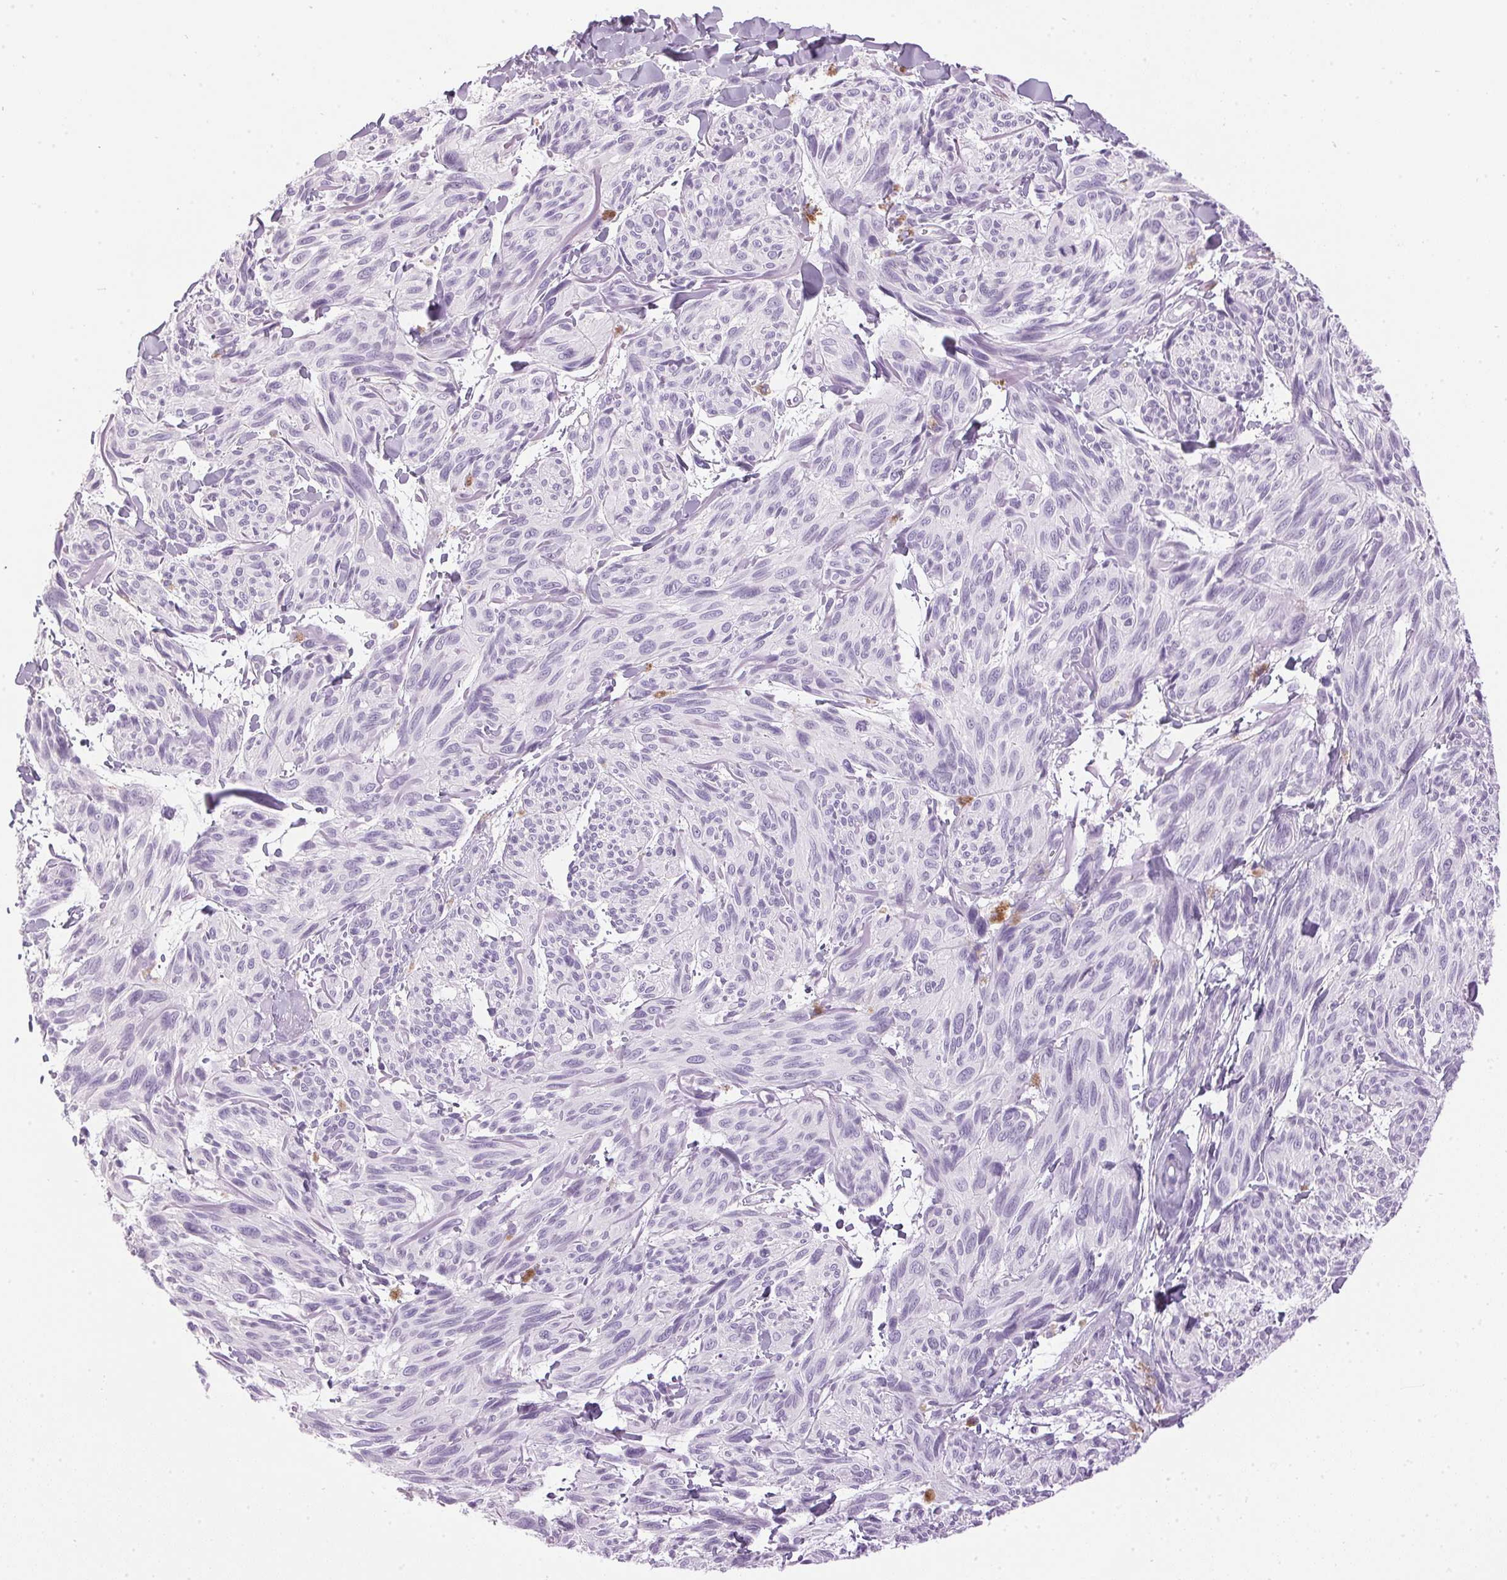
{"staining": {"intensity": "negative", "quantity": "none", "location": "none"}, "tissue": "melanoma", "cell_type": "Tumor cells", "image_type": "cancer", "snomed": [{"axis": "morphology", "description": "Malignant melanoma, NOS"}, {"axis": "topography", "description": "Skin"}], "caption": "Tumor cells show no significant expression in melanoma.", "gene": "SP7", "patient": {"sex": "male", "age": 79}}